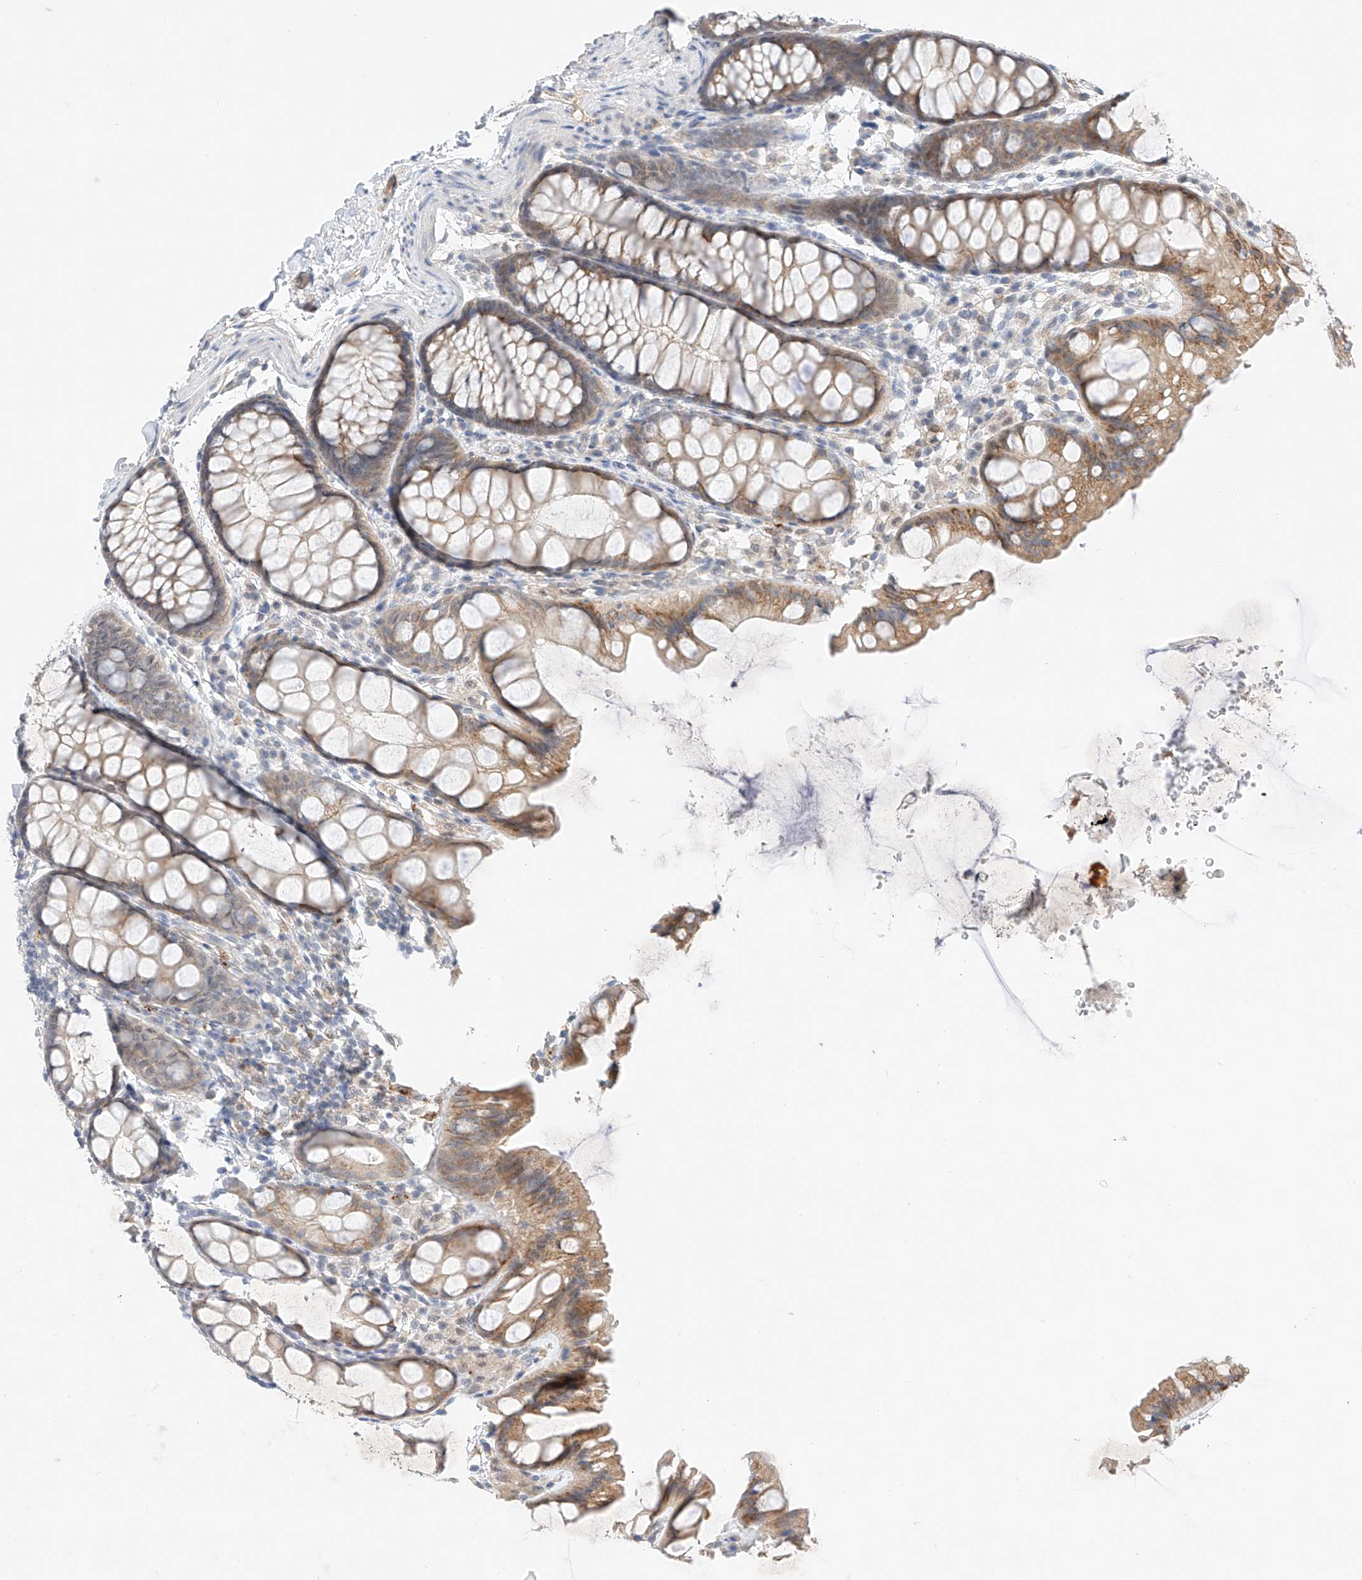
{"staining": {"intensity": "weak", "quantity": ">75%", "location": "cytoplasmic/membranous"}, "tissue": "colon", "cell_type": "Endothelial cells", "image_type": "normal", "snomed": [{"axis": "morphology", "description": "Normal tissue, NOS"}, {"axis": "topography", "description": "Colon"}], "caption": "IHC of benign human colon demonstrates low levels of weak cytoplasmic/membranous staining in about >75% of endothelial cells. (brown staining indicates protein expression, while blue staining denotes nuclei).", "gene": "IL22RA2", "patient": {"sex": "male", "age": 47}}